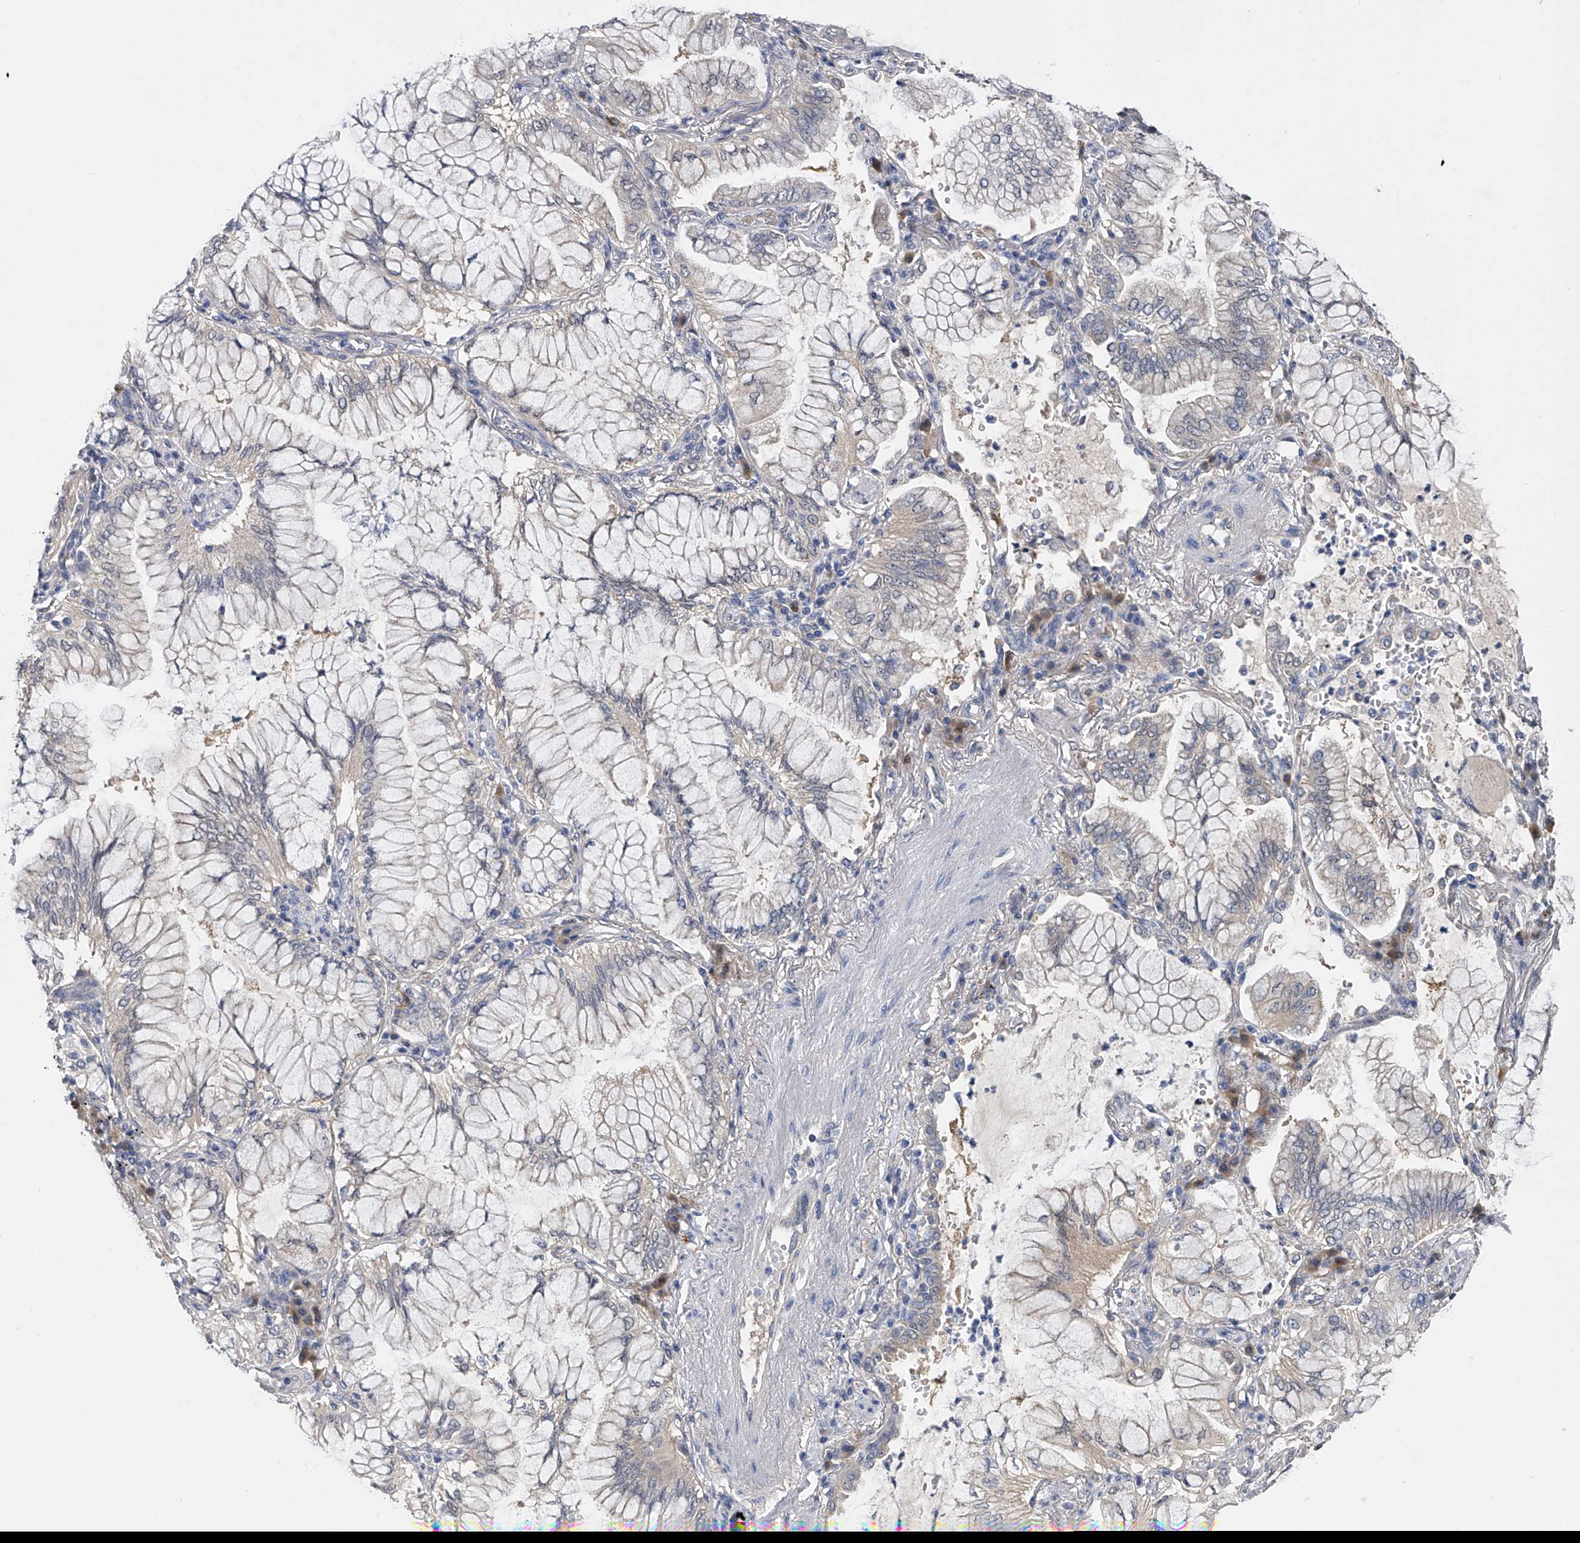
{"staining": {"intensity": "negative", "quantity": "none", "location": "none"}, "tissue": "lung cancer", "cell_type": "Tumor cells", "image_type": "cancer", "snomed": [{"axis": "morphology", "description": "Adenocarcinoma, NOS"}, {"axis": "topography", "description": "Lung"}], "caption": "Immunohistochemistry histopathology image of neoplastic tissue: human lung cancer (adenocarcinoma) stained with DAB (3,3'-diaminobenzidine) demonstrates no significant protein positivity in tumor cells.", "gene": "PGM3", "patient": {"sex": "female", "age": 70}}